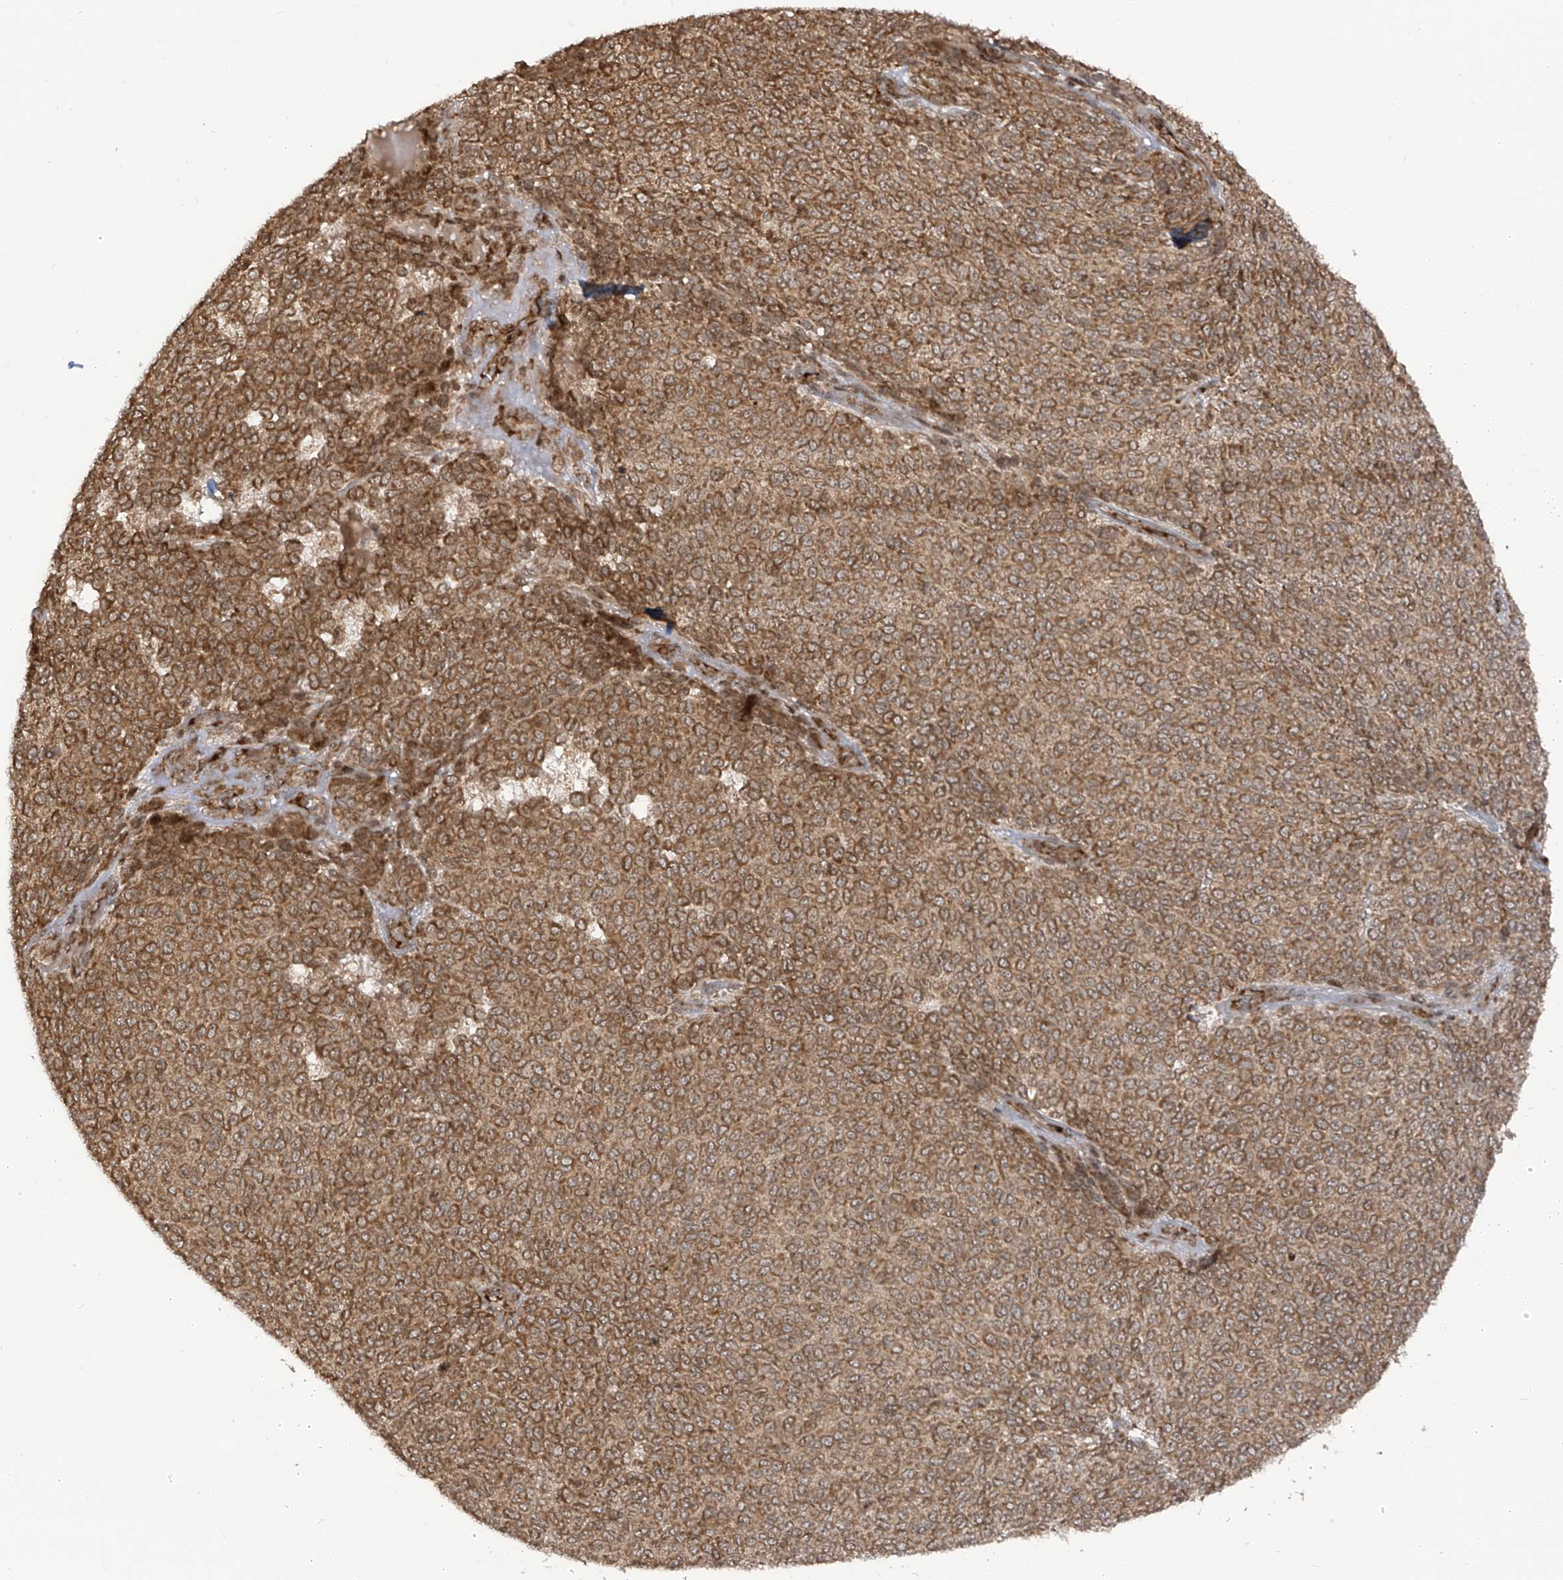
{"staining": {"intensity": "moderate", "quantity": ">75%", "location": "cytoplasmic/membranous"}, "tissue": "melanoma", "cell_type": "Tumor cells", "image_type": "cancer", "snomed": [{"axis": "morphology", "description": "Malignant melanoma, NOS"}, {"axis": "topography", "description": "Skin"}], "caption": "High-magnification brightfield microscopy of melanoma stained with DAB (3,3'-diaminobenzidine) (brown) and counterstained with hematoxylin (blue). tumor cells exhibit moderate cytoplasmic/membranous positivity is present in about>75% of cells.", "gene": "TRIM67", "patient": {"sex": "male", "age": 49}}